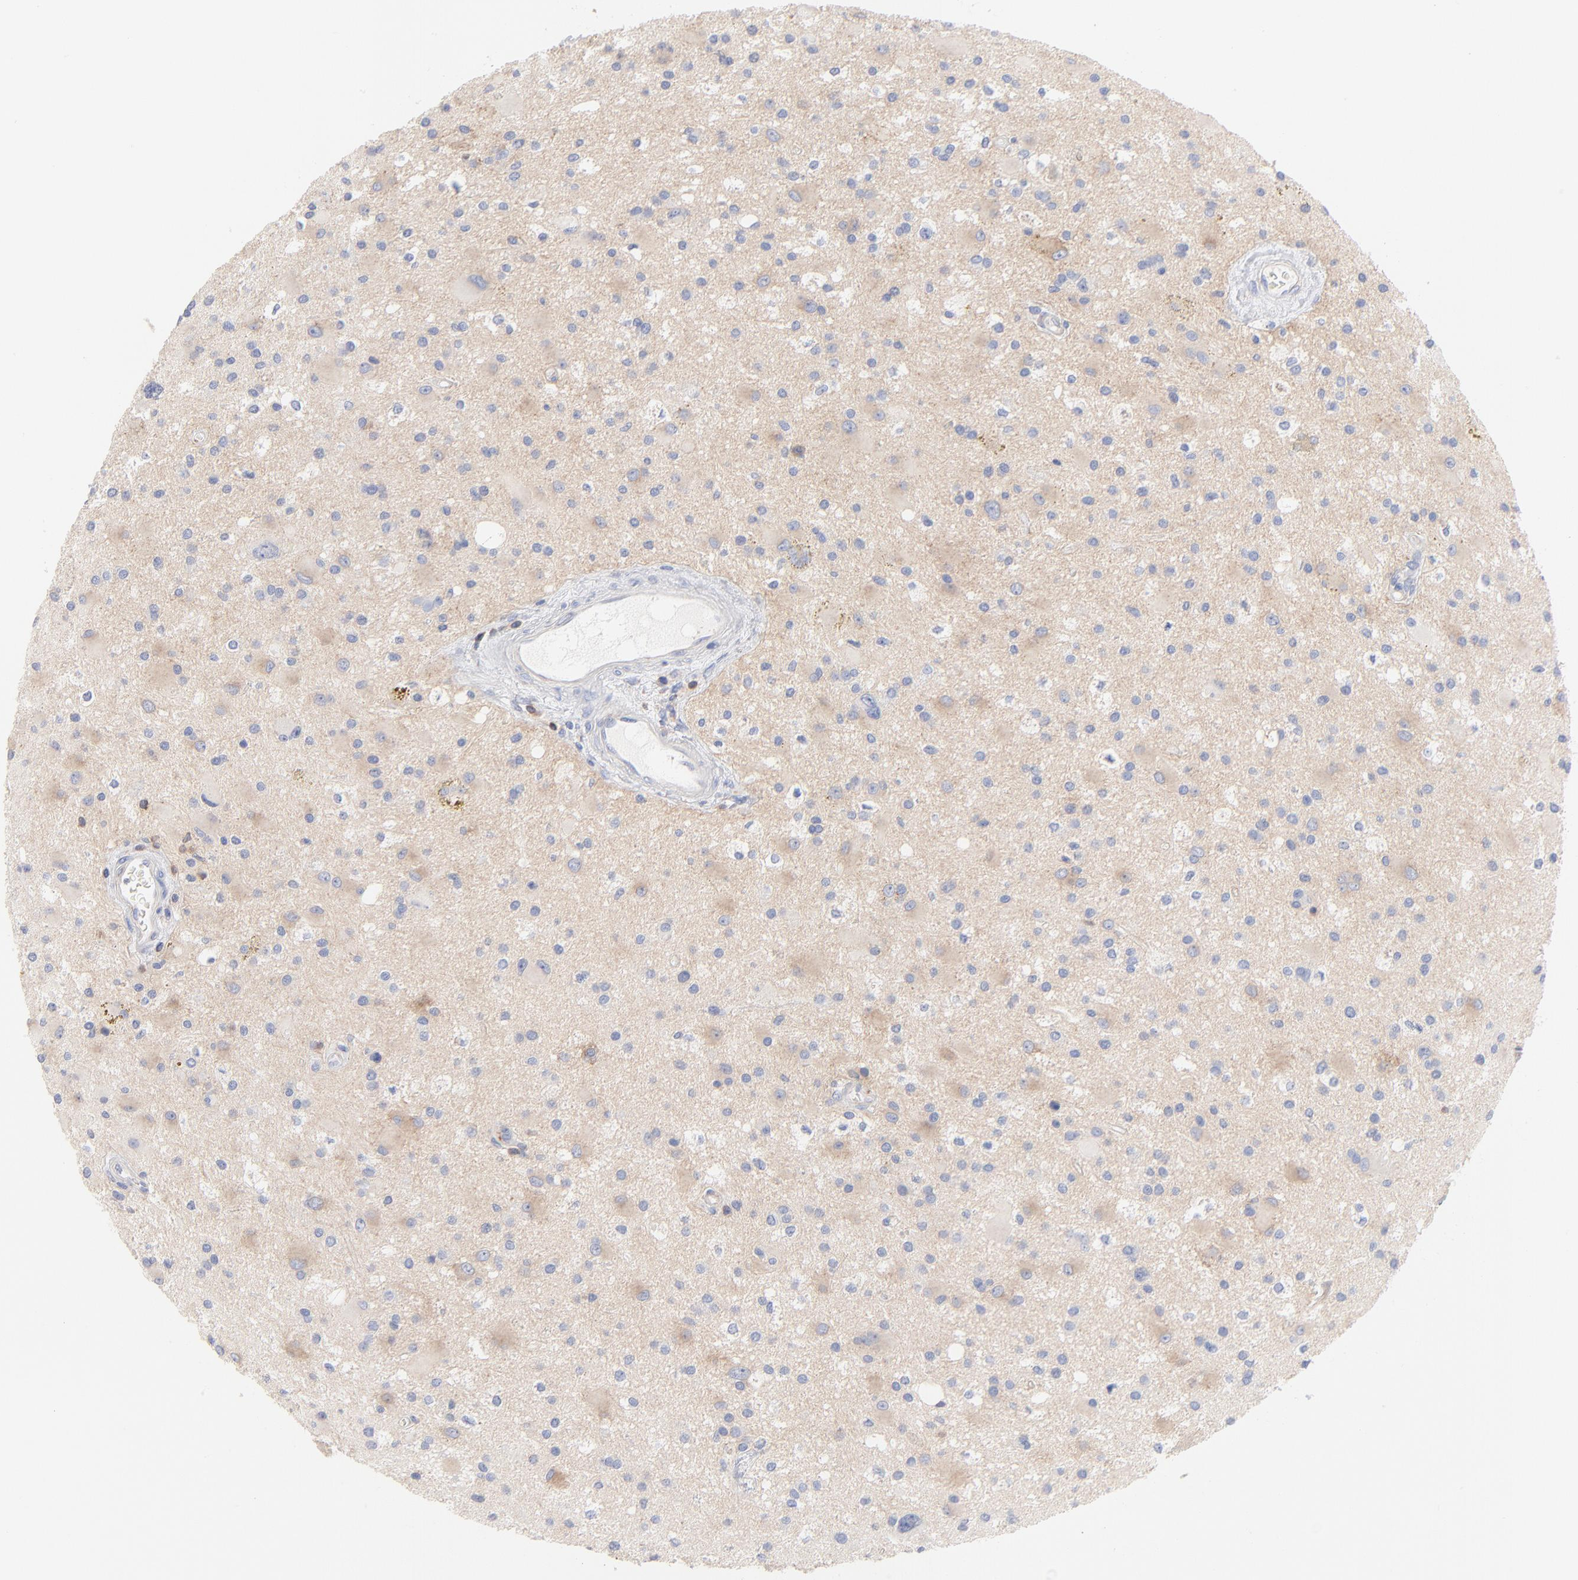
{"staining": {"intensity": "weak", "quantity": "<25%", "location": "cytoplasmic/membranous"}, "tissue": "glioma", "cell_type": "Tumor cells", "image_type": "cancer", "snomed": [{"axis": "morphology", "description": "Glioma, malignant, Low grade"}, {"axis": "topography", "description": "Brain"}], "caption": "The immunohistochemistry histopathology image has no significant staining in tumor cells of malignant glioma (low-grade) tissue. (DAB (3,3'-diaminobenzidine) immunohistochemistry (IHC) visualized using brightfield microscopy, high magnification).", "gene": "SEPTIN6", "patient": {"sex": "male", "age": 58}}